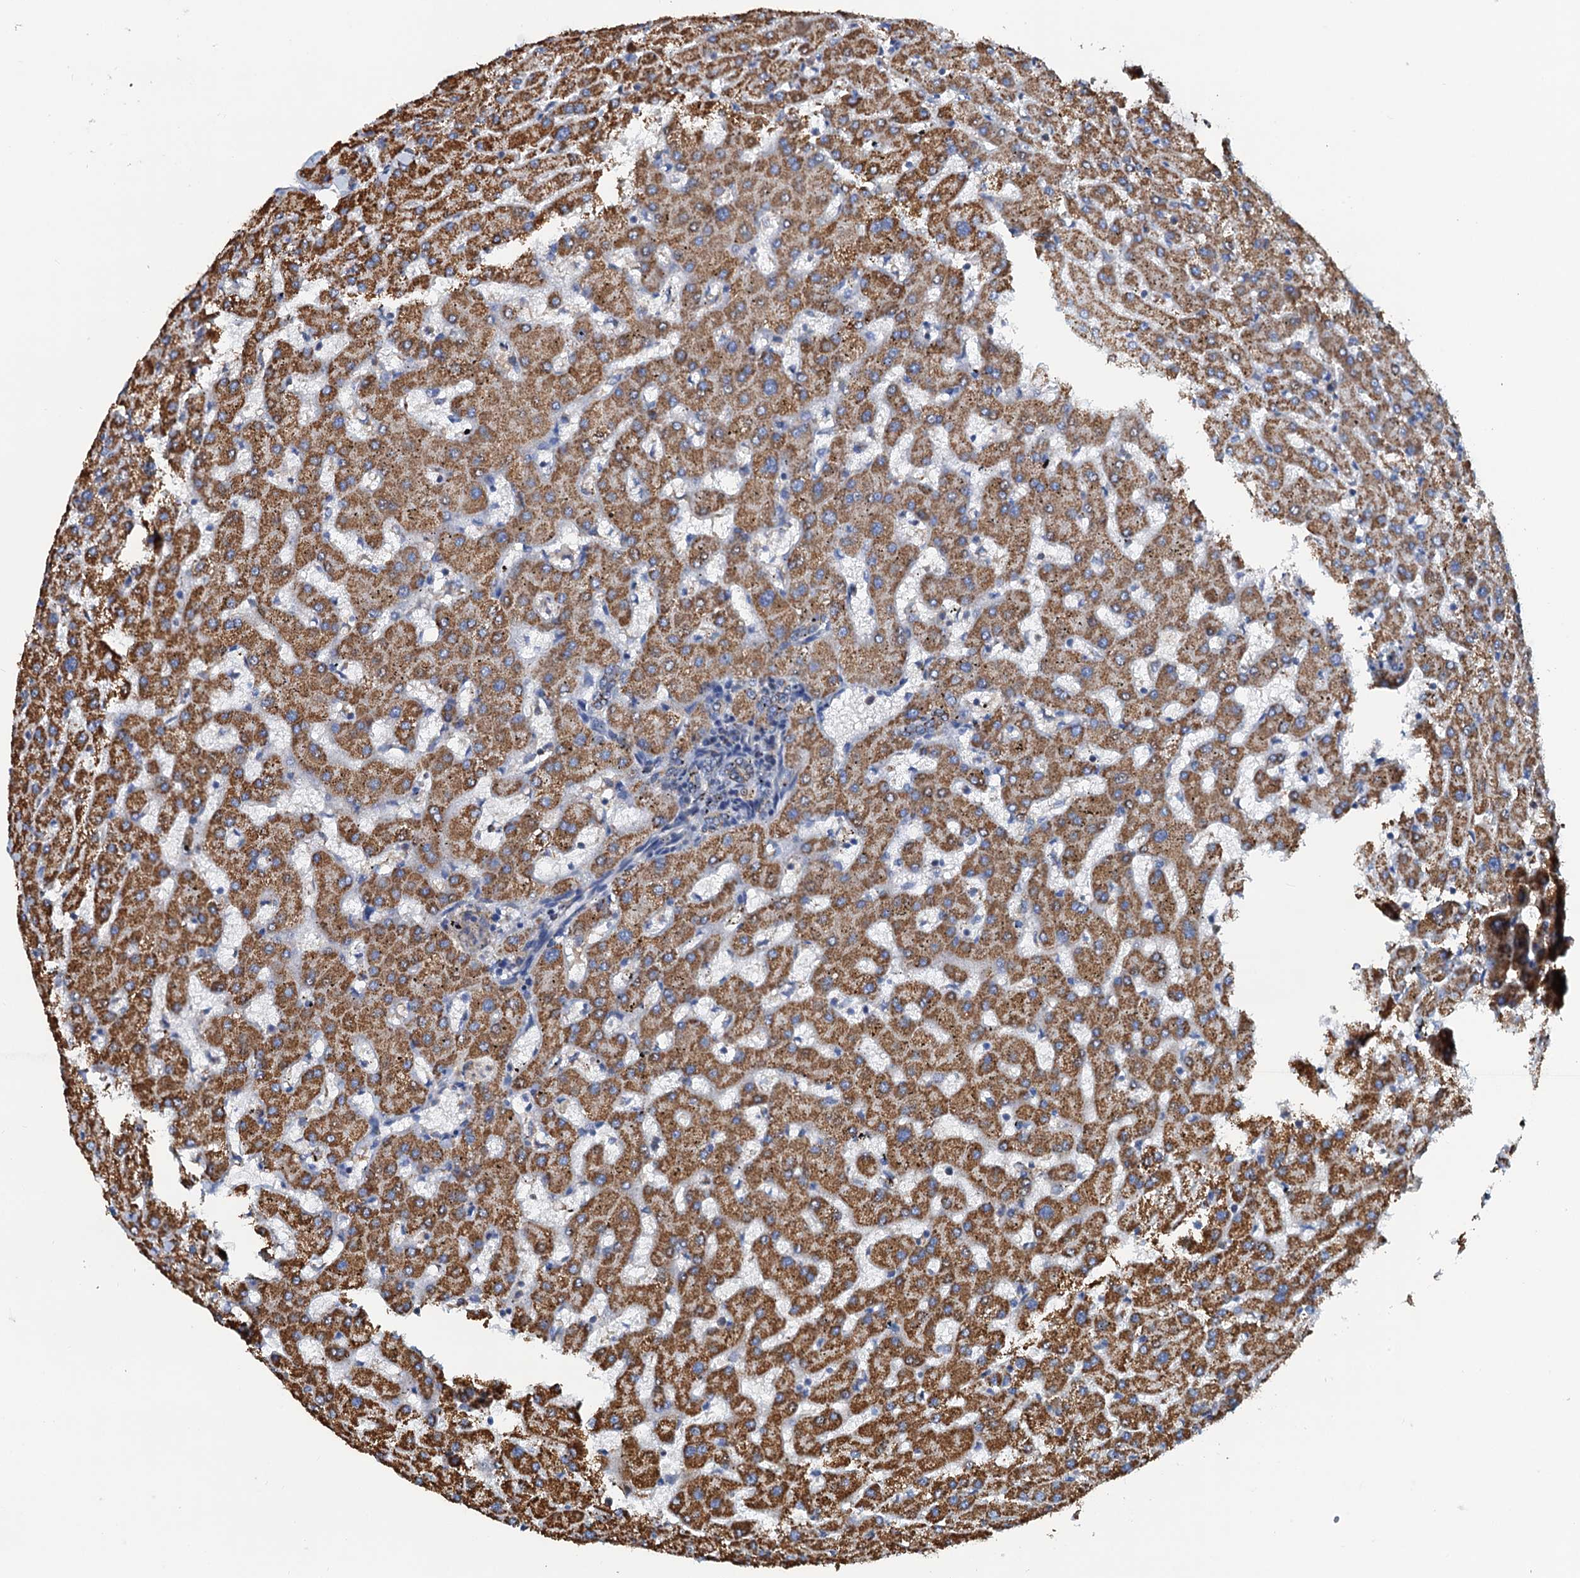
{"staining": {"intensity": "moderate", "quantity": ">75%", "location": "cytoplasmic/membranous"}, "tissue": "liver", "cell_type": "Cholangiocytes", "image_type": "normal", "snomed": [{"axis": "morphology", "description": "Normal tissue, NOS"}, {"axis": "topography", "description": "Liver"}], "caption": "IHC image of normal human liver stained for a protein (brown), which reveals medium levels of moderate cytoplasmic/membranous positivity in about >75% of cholangiocytes.", "gene": "AAGAB", "patient": {"sex": "female", "age": 63}}